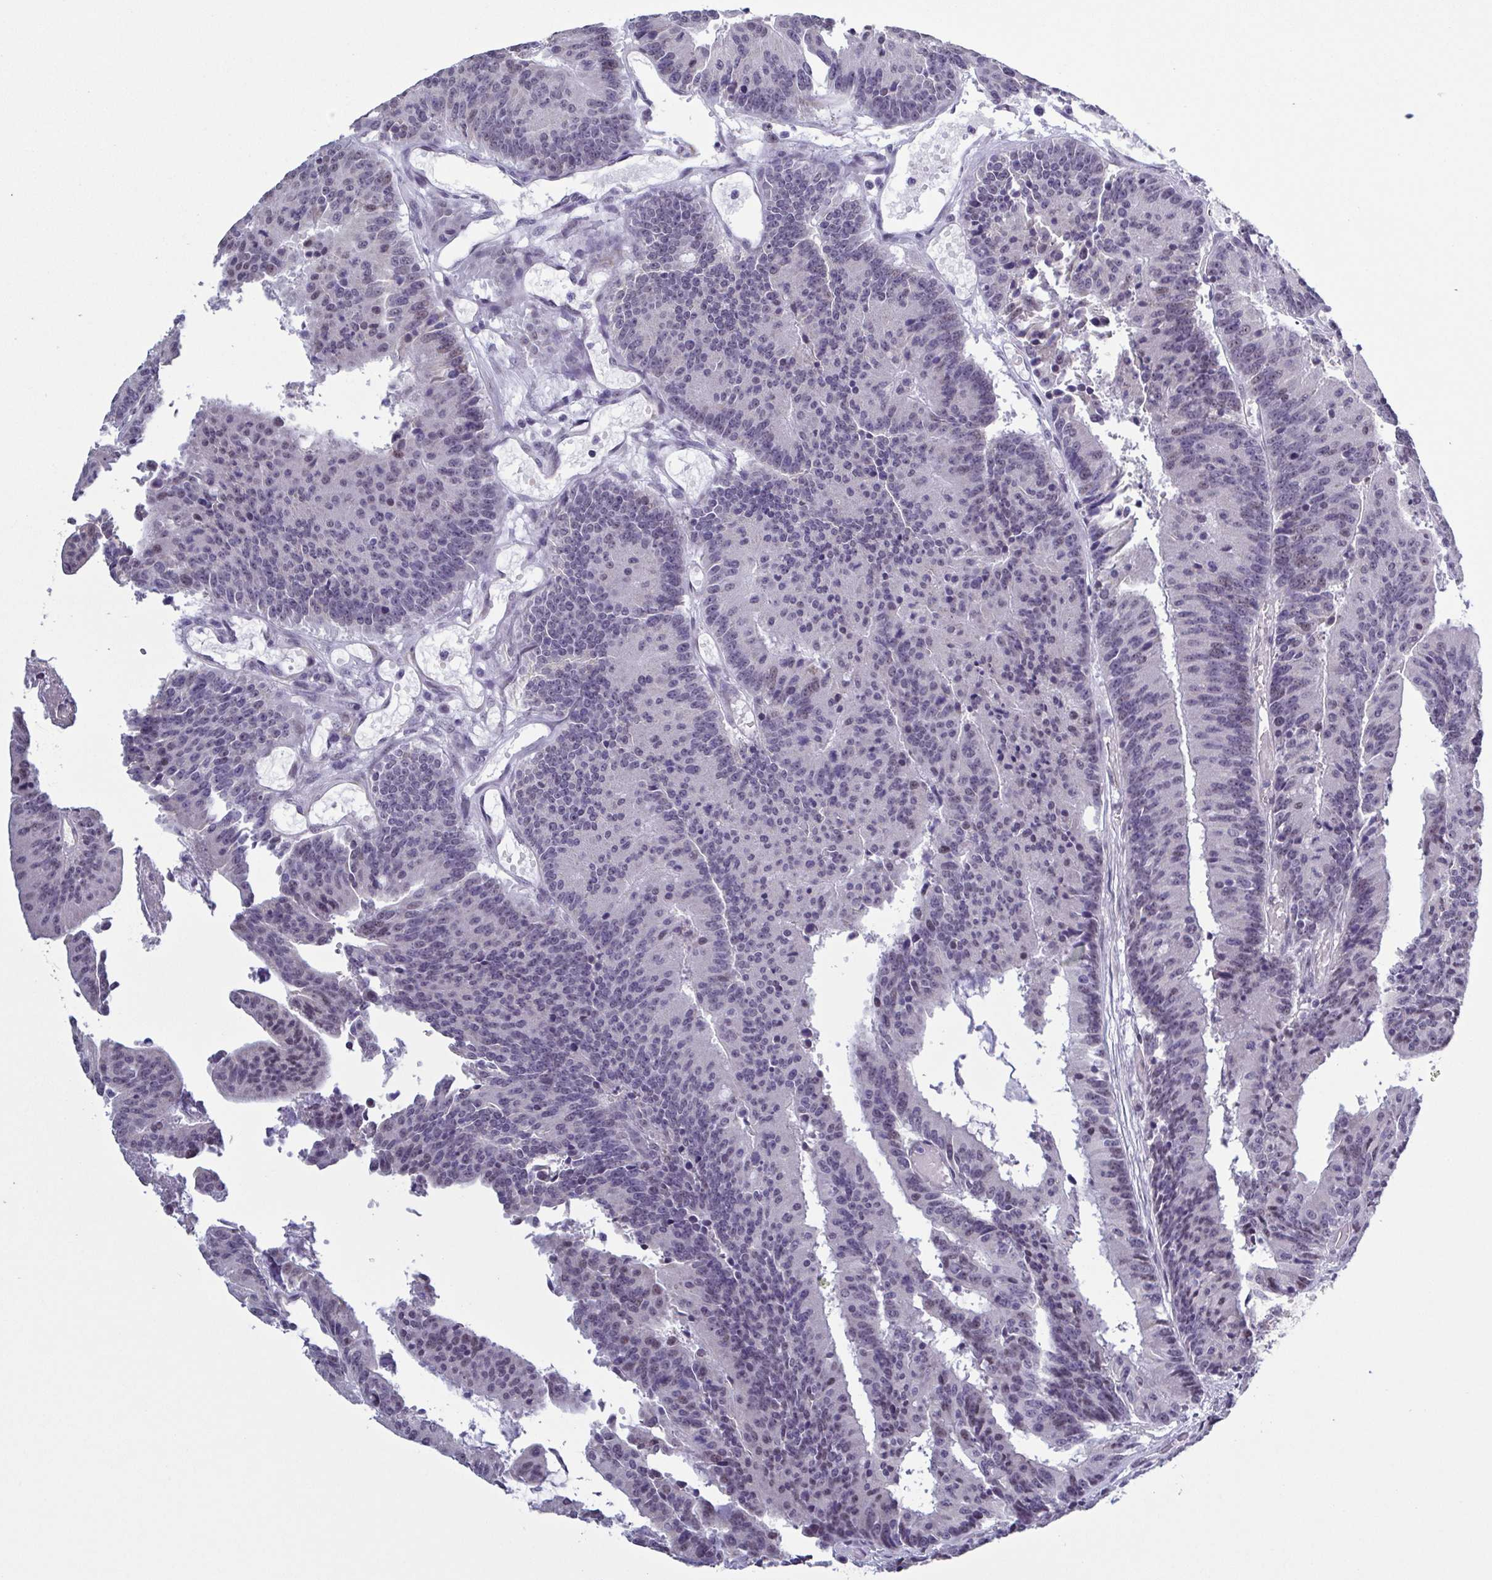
{"staining": {"intensity": "weak", "quantity": "<25%", "location": "nuclear"}, "tissue": "colorectal cancer", "cell_type": "Tumor cells", "image_type": "cancer", "snomed": [{"axis": "morphology", "description": "Adenocarcinoma, NOS"}, {"axis": "topography", "description": "Colon"}], "caption": "This is a photomicrograph of immunohistochemistry staining of adenocarcinoma (colorectal), which shows no expression in tumor cells.", "gene": "TMEM92", "patient": {"sex": "female", "age": 78}}